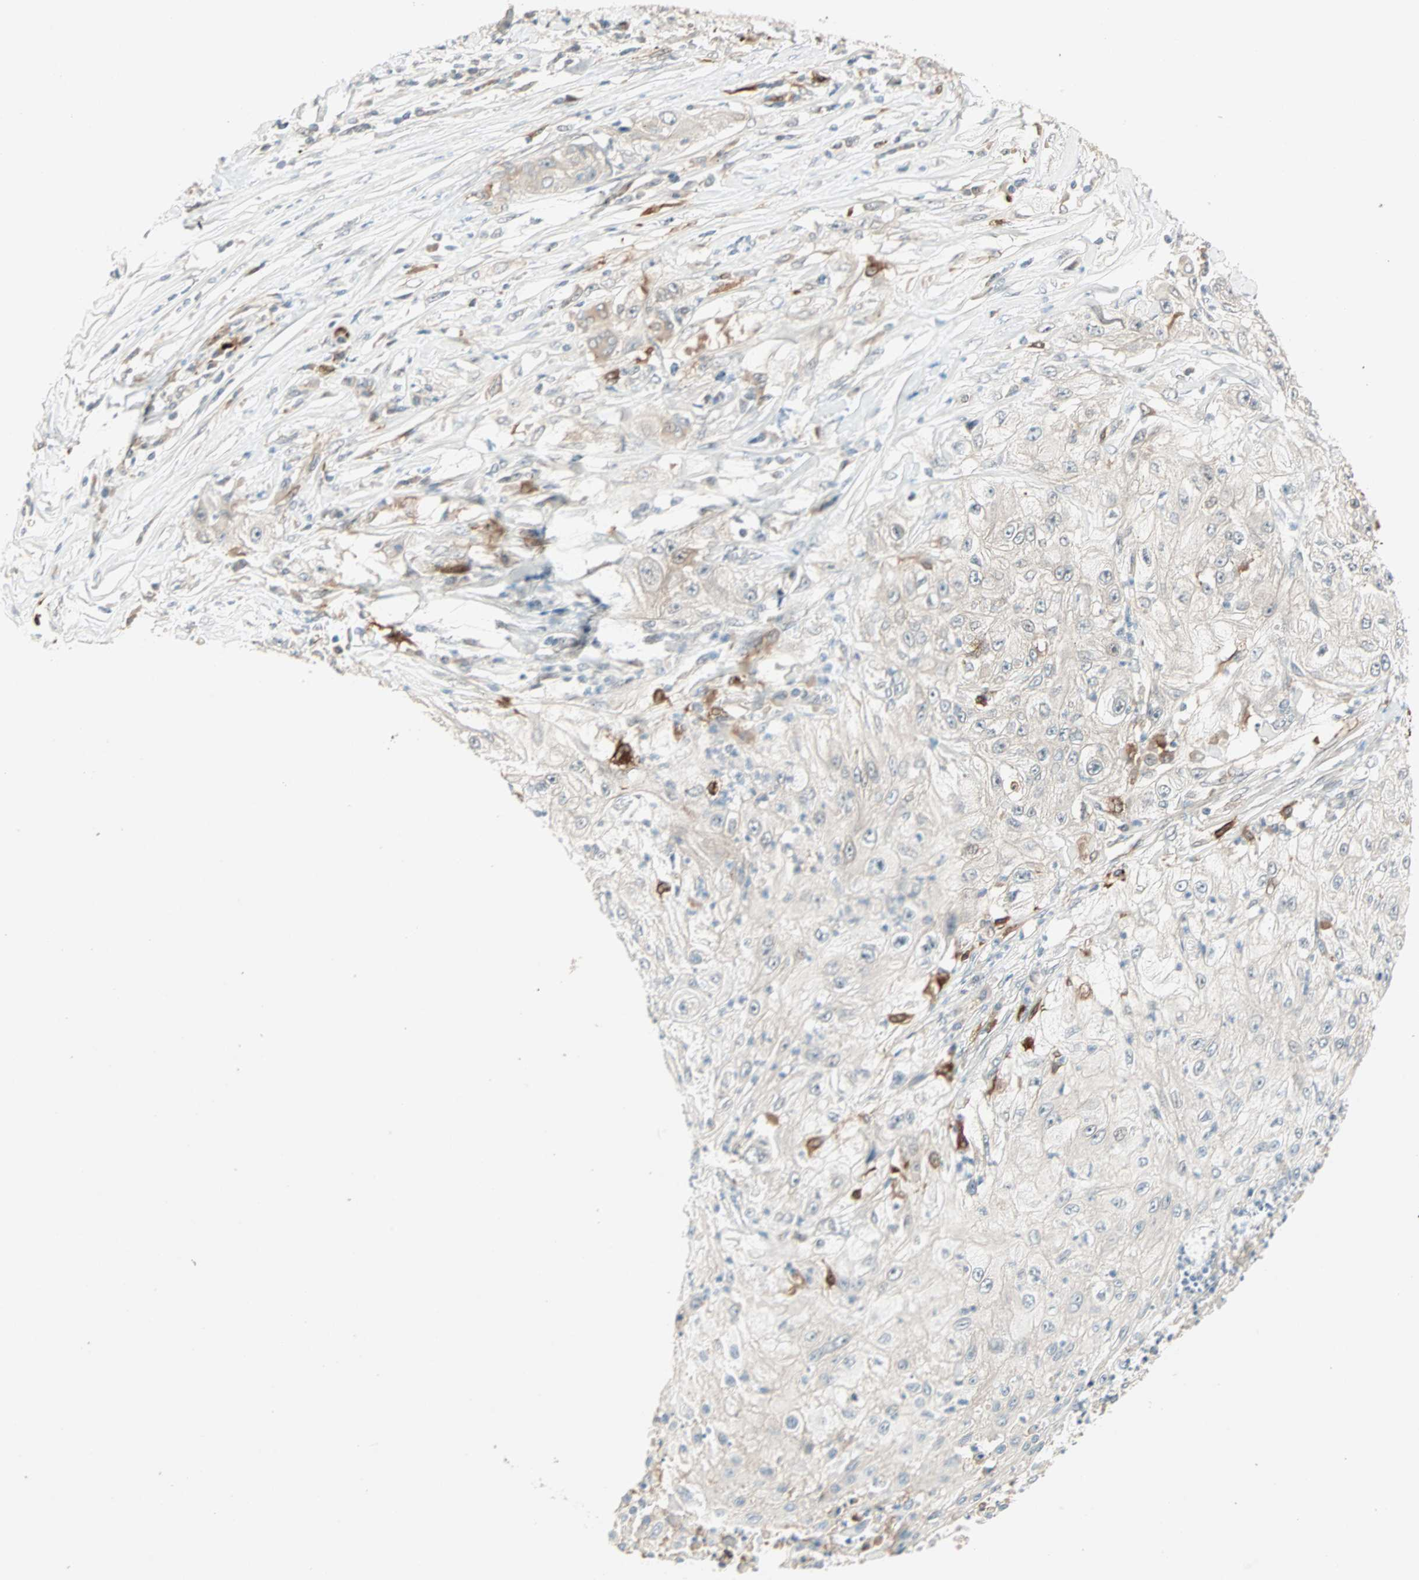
{"staining": {"intensity": "weak", "quantity": "25%-75%", "location": "cytoplasmic/membranous"}, "tissue": "lung cancer", "cell_type": "Tumor cells", "image_type": "cancer", "snomed": [{"axis": "morphology", "description": "Inflammation, NOS"}, {"axis": "morphology", "description": "Squamous cell carcinoma, NOS"}, {"axis": "topography", "description": "Lymph node"}, {"axis": "topography", "description": "Soft tissue"}, {"axis": "topography", "description": "Lung"}], "caption": "Weak cytoplasmic/membranous positivity is appreciated in about 25%-75% of tumor cells in squamous cell carcinoma (lung).", "gene": "RTL6", "patient": {"sex": "male", "age": 66}}